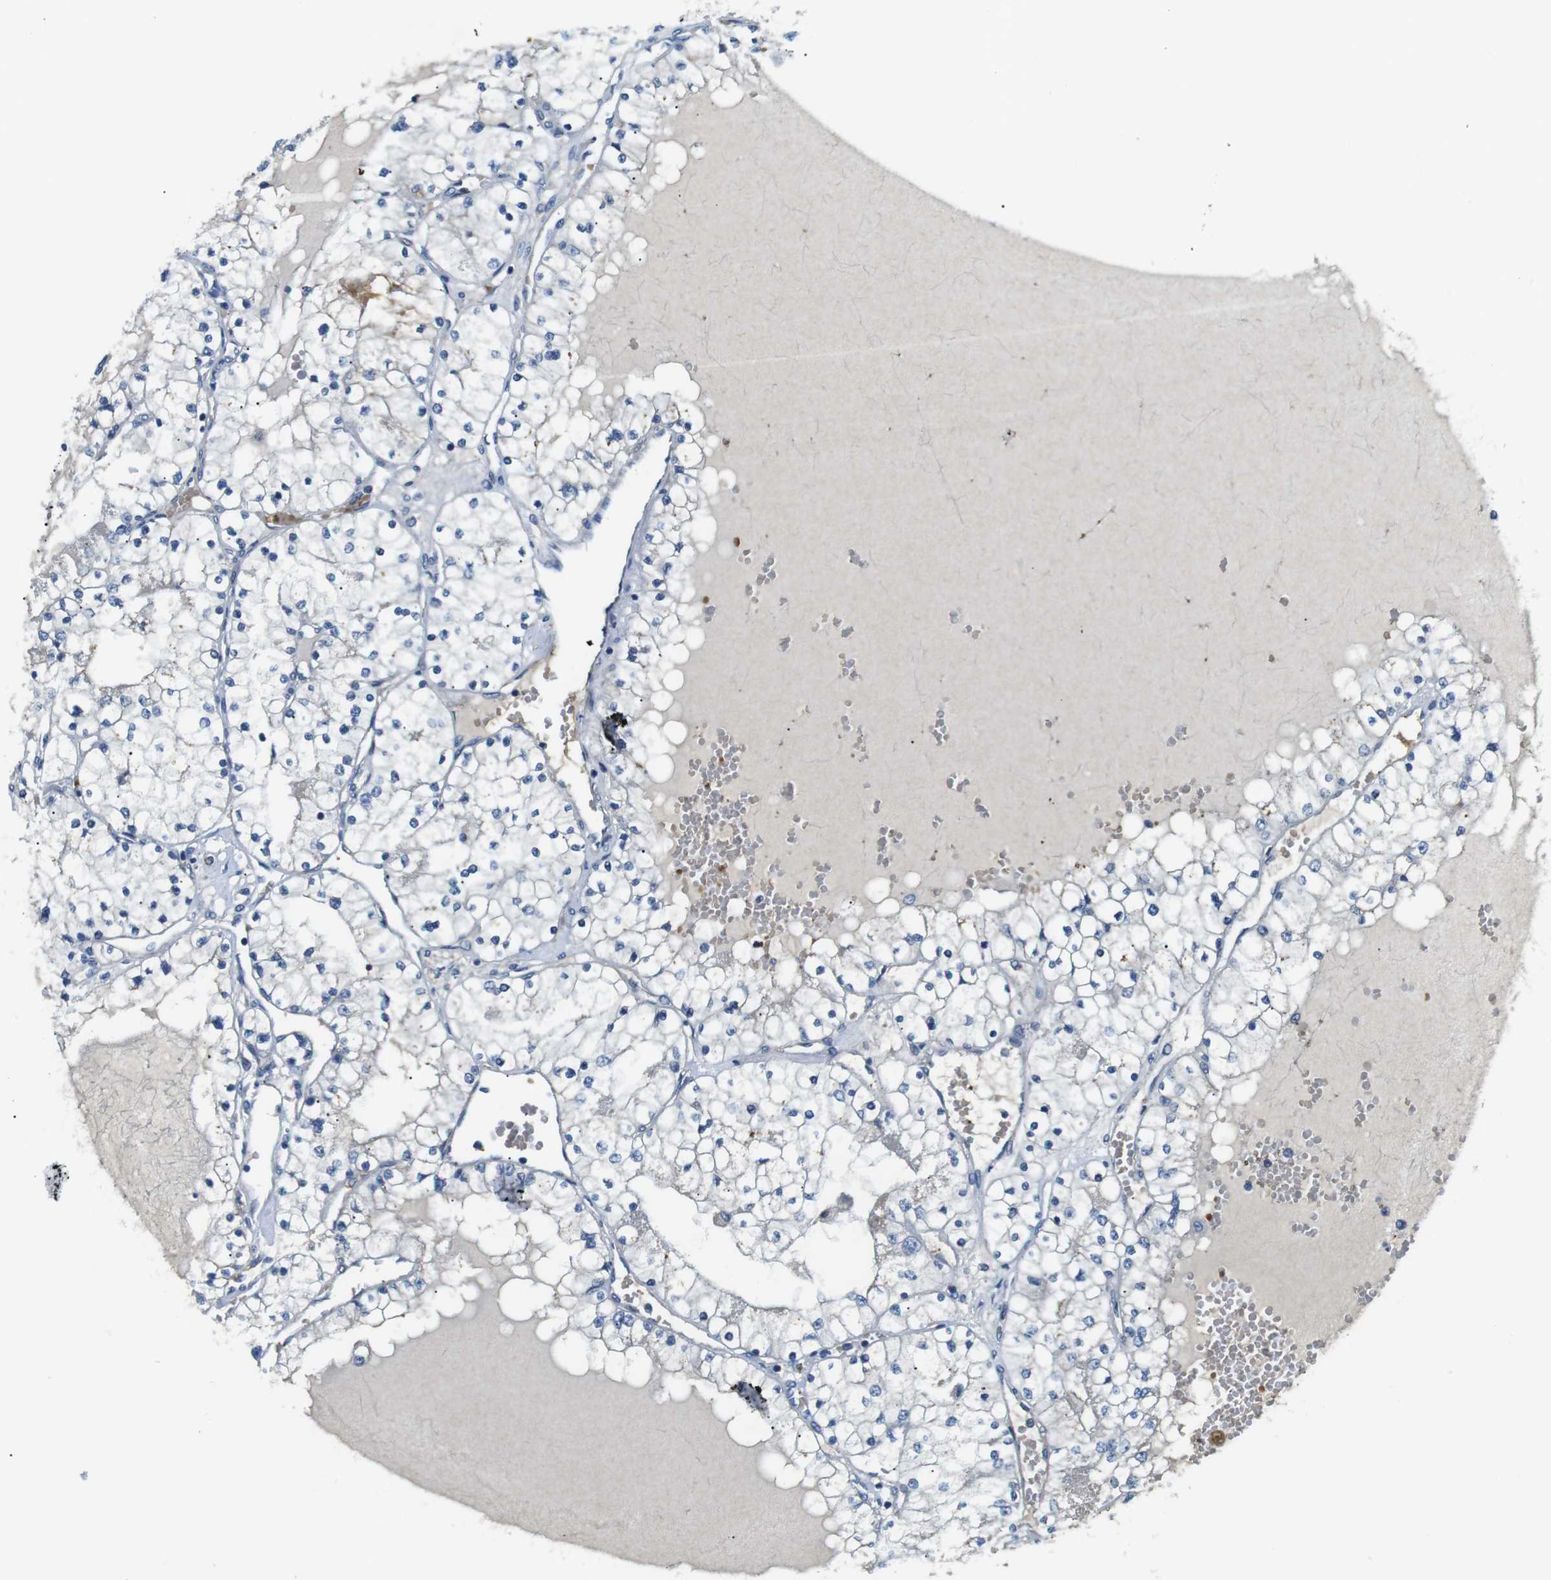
{"staining": {"intensity": "negative", "quantity": "none", "location": "none"}, "tissue": "renal cancer", "cell_type": "Tumor cells", "image_type": "cancer", "snomed": [{"axis": "morphology", "description": "Adenocarcinoma, NOS"}, {"axis": "topography", "description": "Kidney"}], "caption": "This is a histopathology image of immunohistochemistry staining of renal cancer (adenocarcinoma), which shows no expression in tumor cells.", "gene": "WSCD1", "patient": {"sex": "male", "age": 68}}